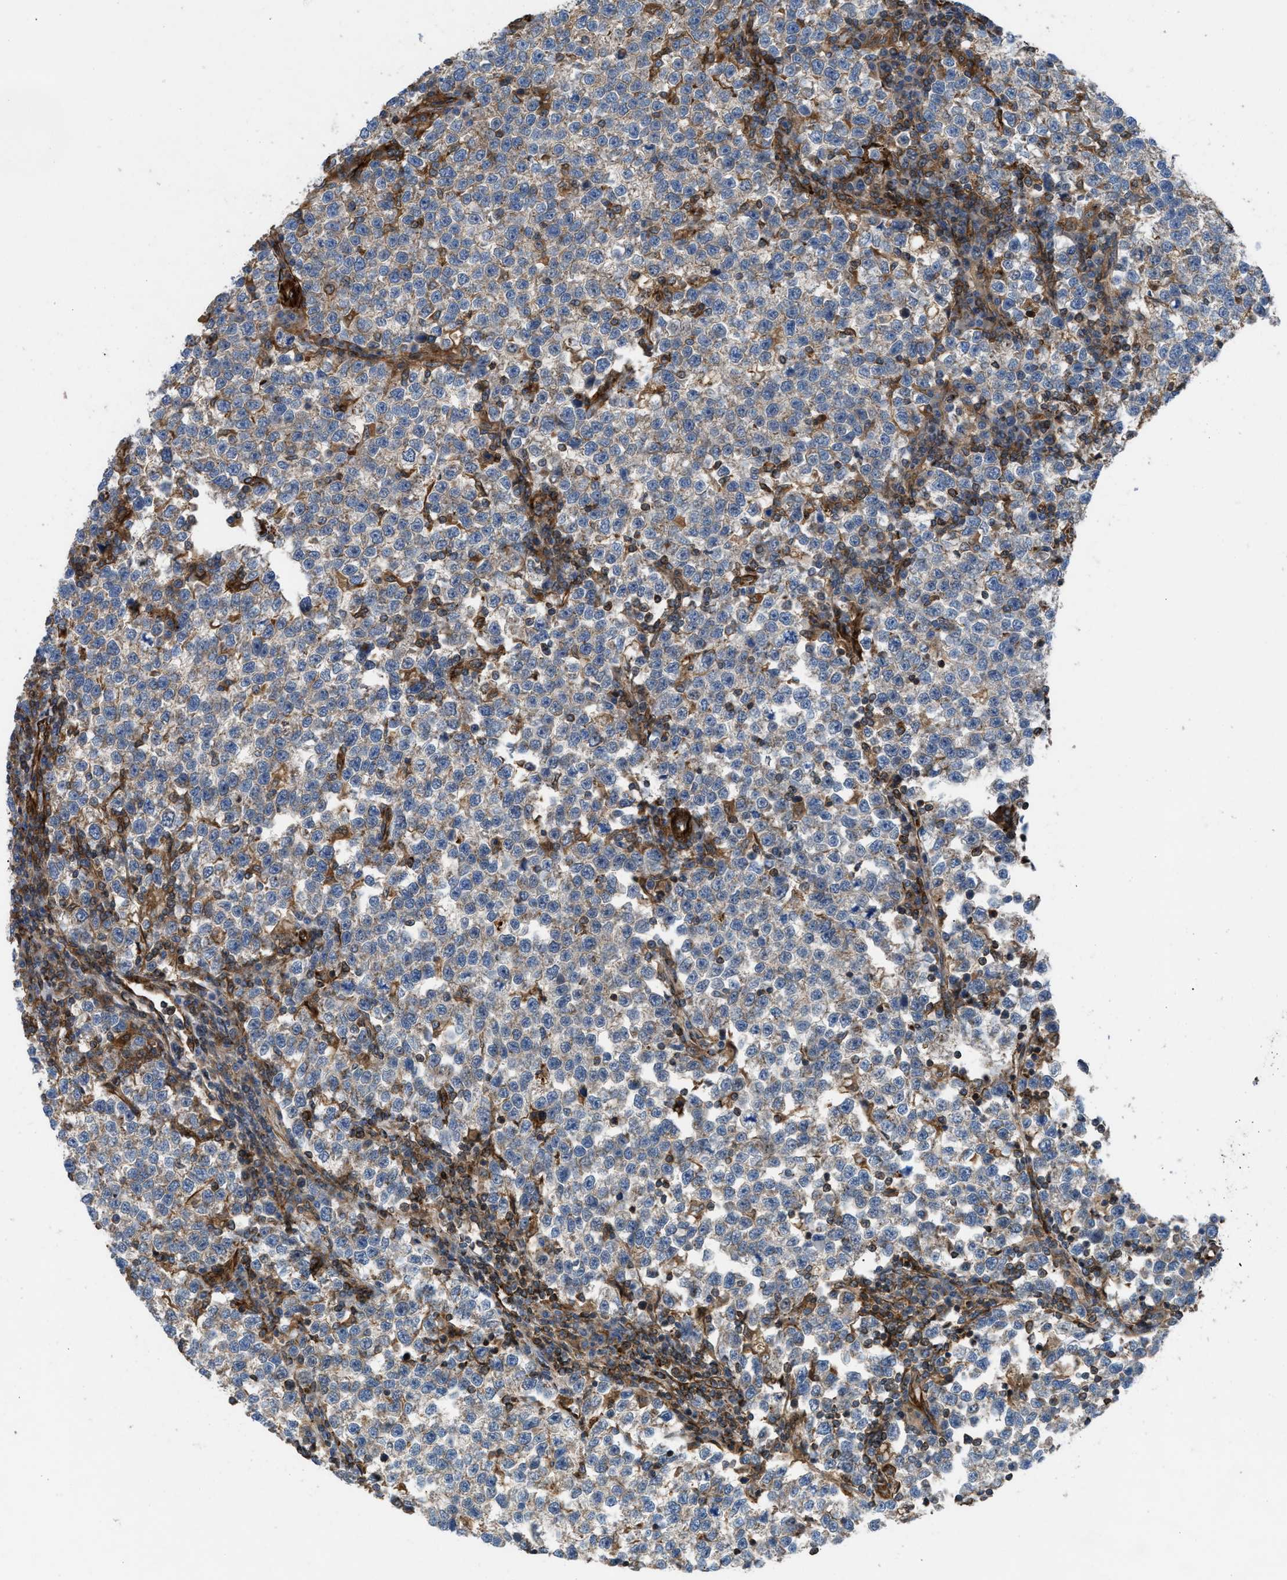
{"staining": {"intensity": "weak", "quantity": "25%-75%", "location": "cytoplasmic/membranous"}, "tissue": "testis cancer", "cell_type": "Tumor cells", "image_type": "cancer", "snomed": [{"axis": "morphology", "description": "Normal tissue, NOS"}, {"axis": "morphology", "description": "Seminoma, NOS"}, {"axis": "topography", "description": "Testis"}], "caption": "Protein analysis of testis cancer (seminoma) tissue shows weak cytoplasmic/membranous positivity in approximately 25%-75% of tumor cells. The staining was performed using DAB (3,3'-diaminobenzidine) to visualize the protein expression in brown, while the nuclei were stained in blue with hematoxylin (Magnification: 20x).", "gene": "PTPRE", "patient": {"sex": "male", "age": 43}}